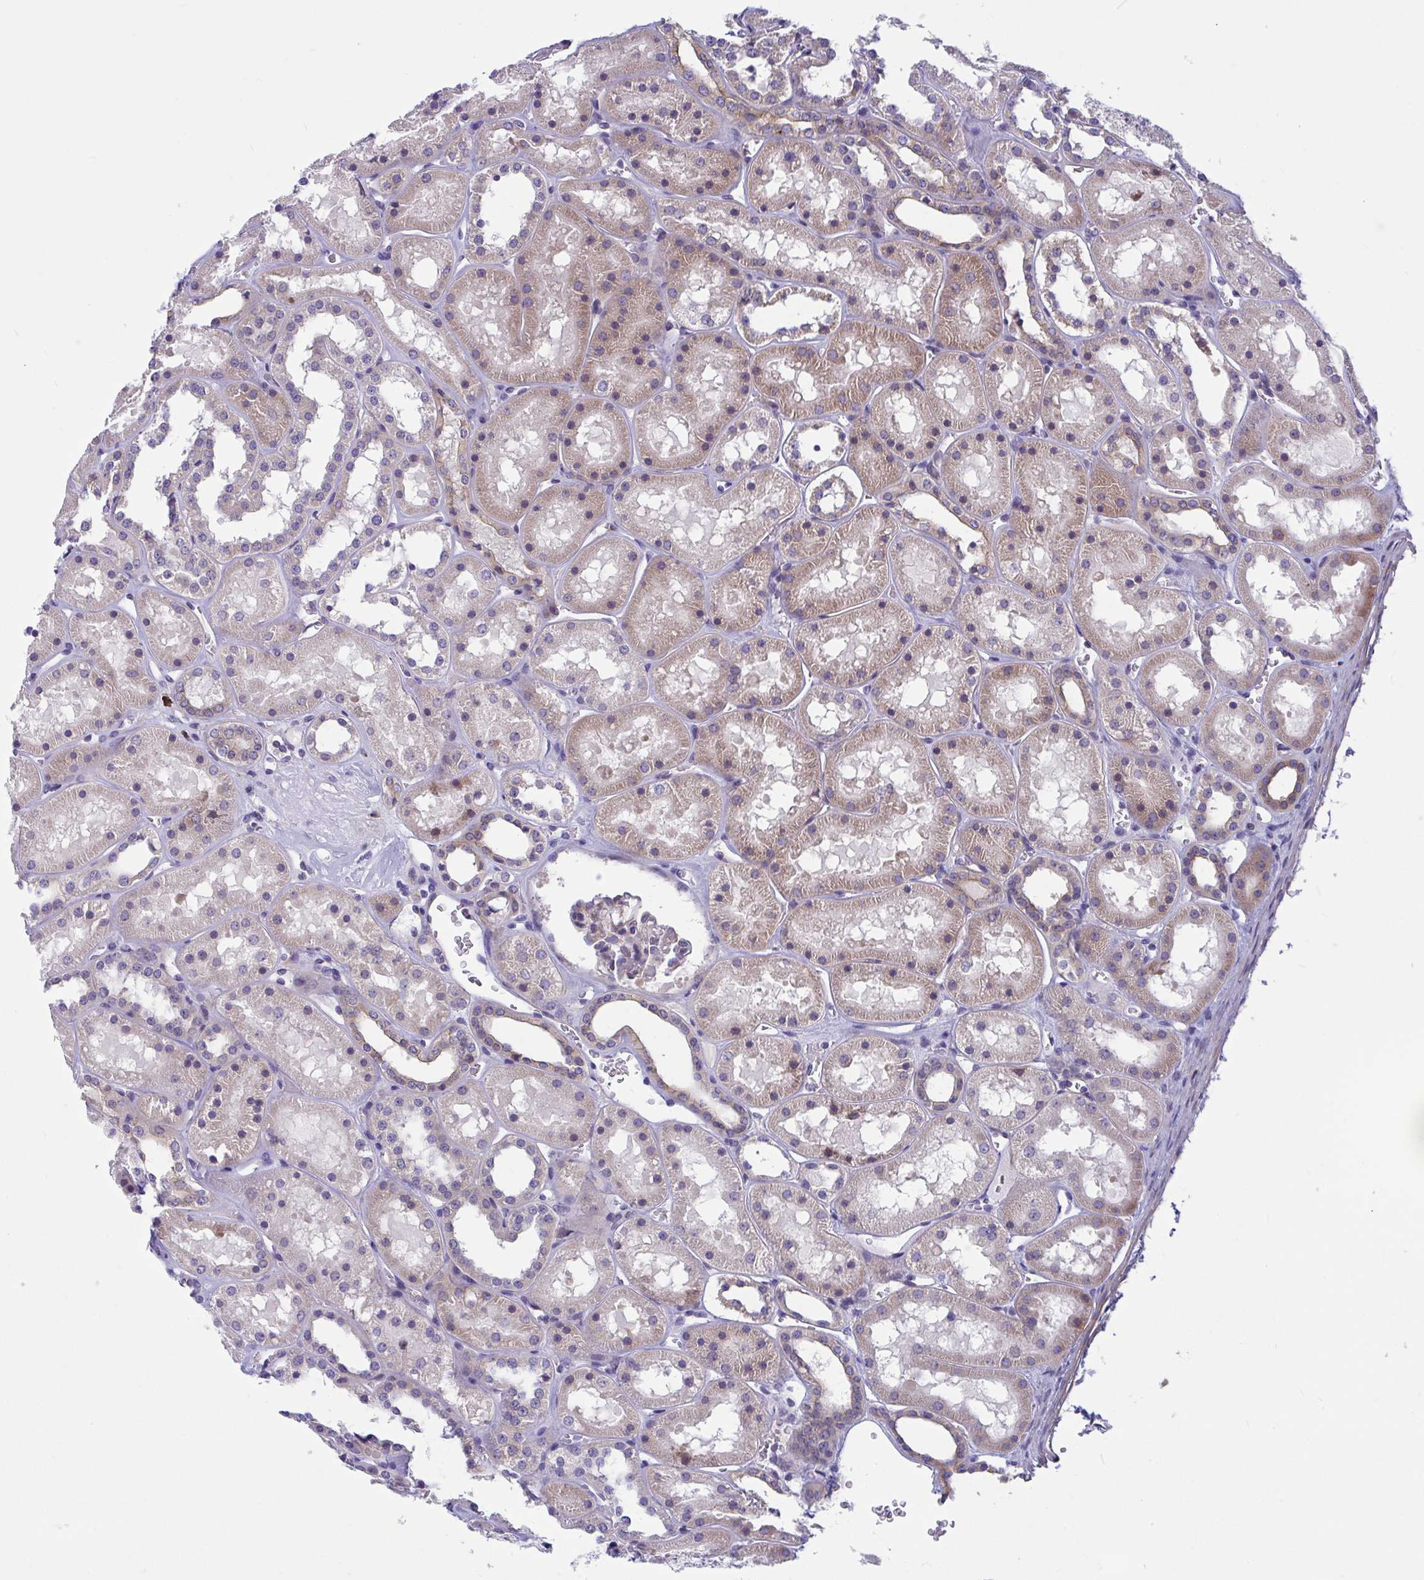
{"staining": {"intensity": "weak", "quantity": "<25%", "location": "cytoplasmic/membranous"}, "tissue": "kidney", "cell_type": "Cells in glomeruli", "image_type": "normal", "snomed": [{"axis": "morphology", "description": "Normal tissue, NOS"}, {"axis": "topography", "description": "Kidney"}], "caption": "This is an immunohistochemistry photomicrograph of normal kidney. There is no expression in cells in glomeruli.", "gene": "WBP1", "patient": {"sex": "female", "age": 41}}